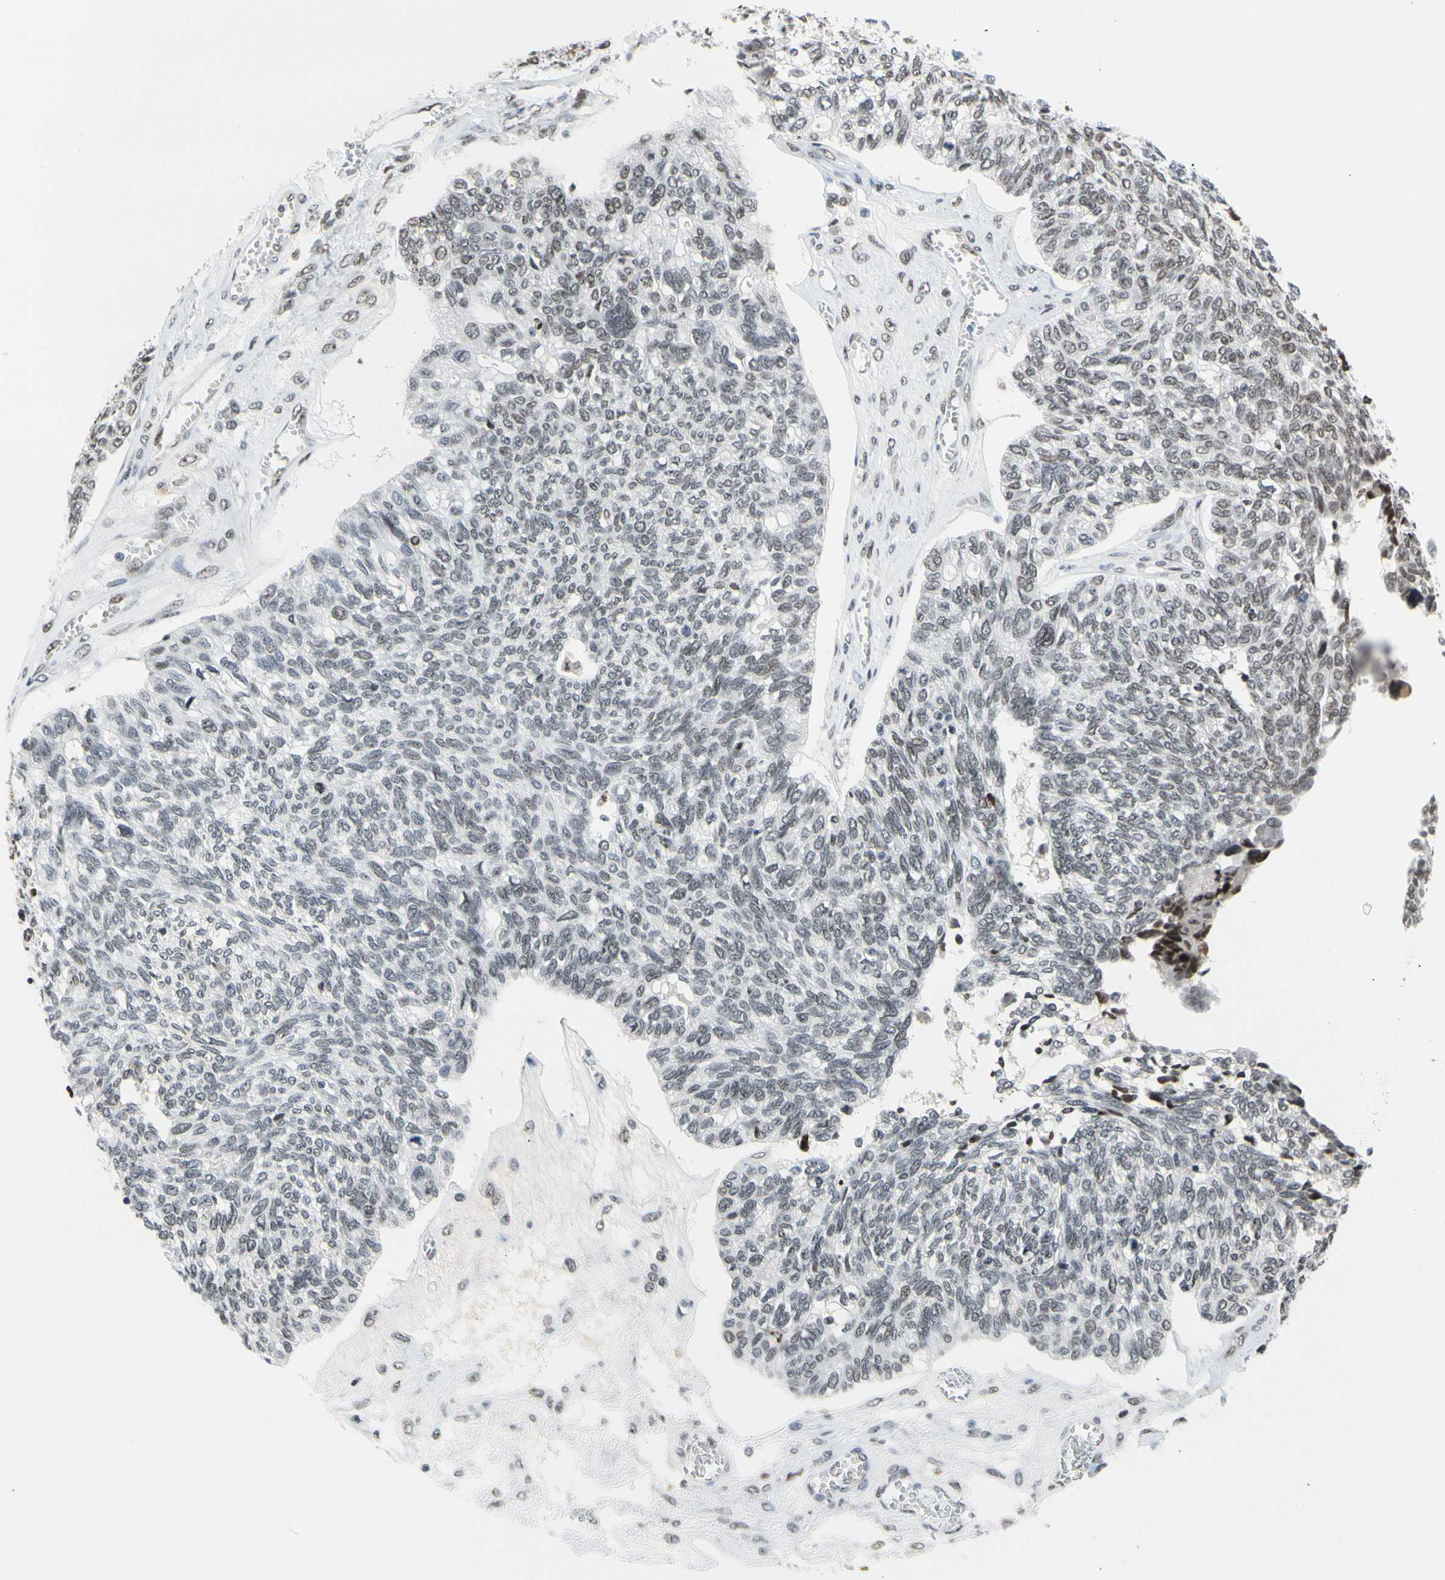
{"staining": {"intensity": "weak", "quantity": "25%-75%", "location": "nuclear"}, "tissue": "ovarian cancer", "cell_type": "Tumor cells", "image_type": "cancer", "snomed": [{"axis": "morphology", "description": "Cystadenocarcinoma, serous, NOS"}, {"axis": "topography", "description": "Ovary"}], "caption": "Immunohistochemical staining of ovarian serous cystadenocarcinoma shows low levels of weak nuclear protein staining in about 25%-75% of tumor cells.", "gene": "ZSCAN16", "patient": {"sex": "female", "age": 79}}